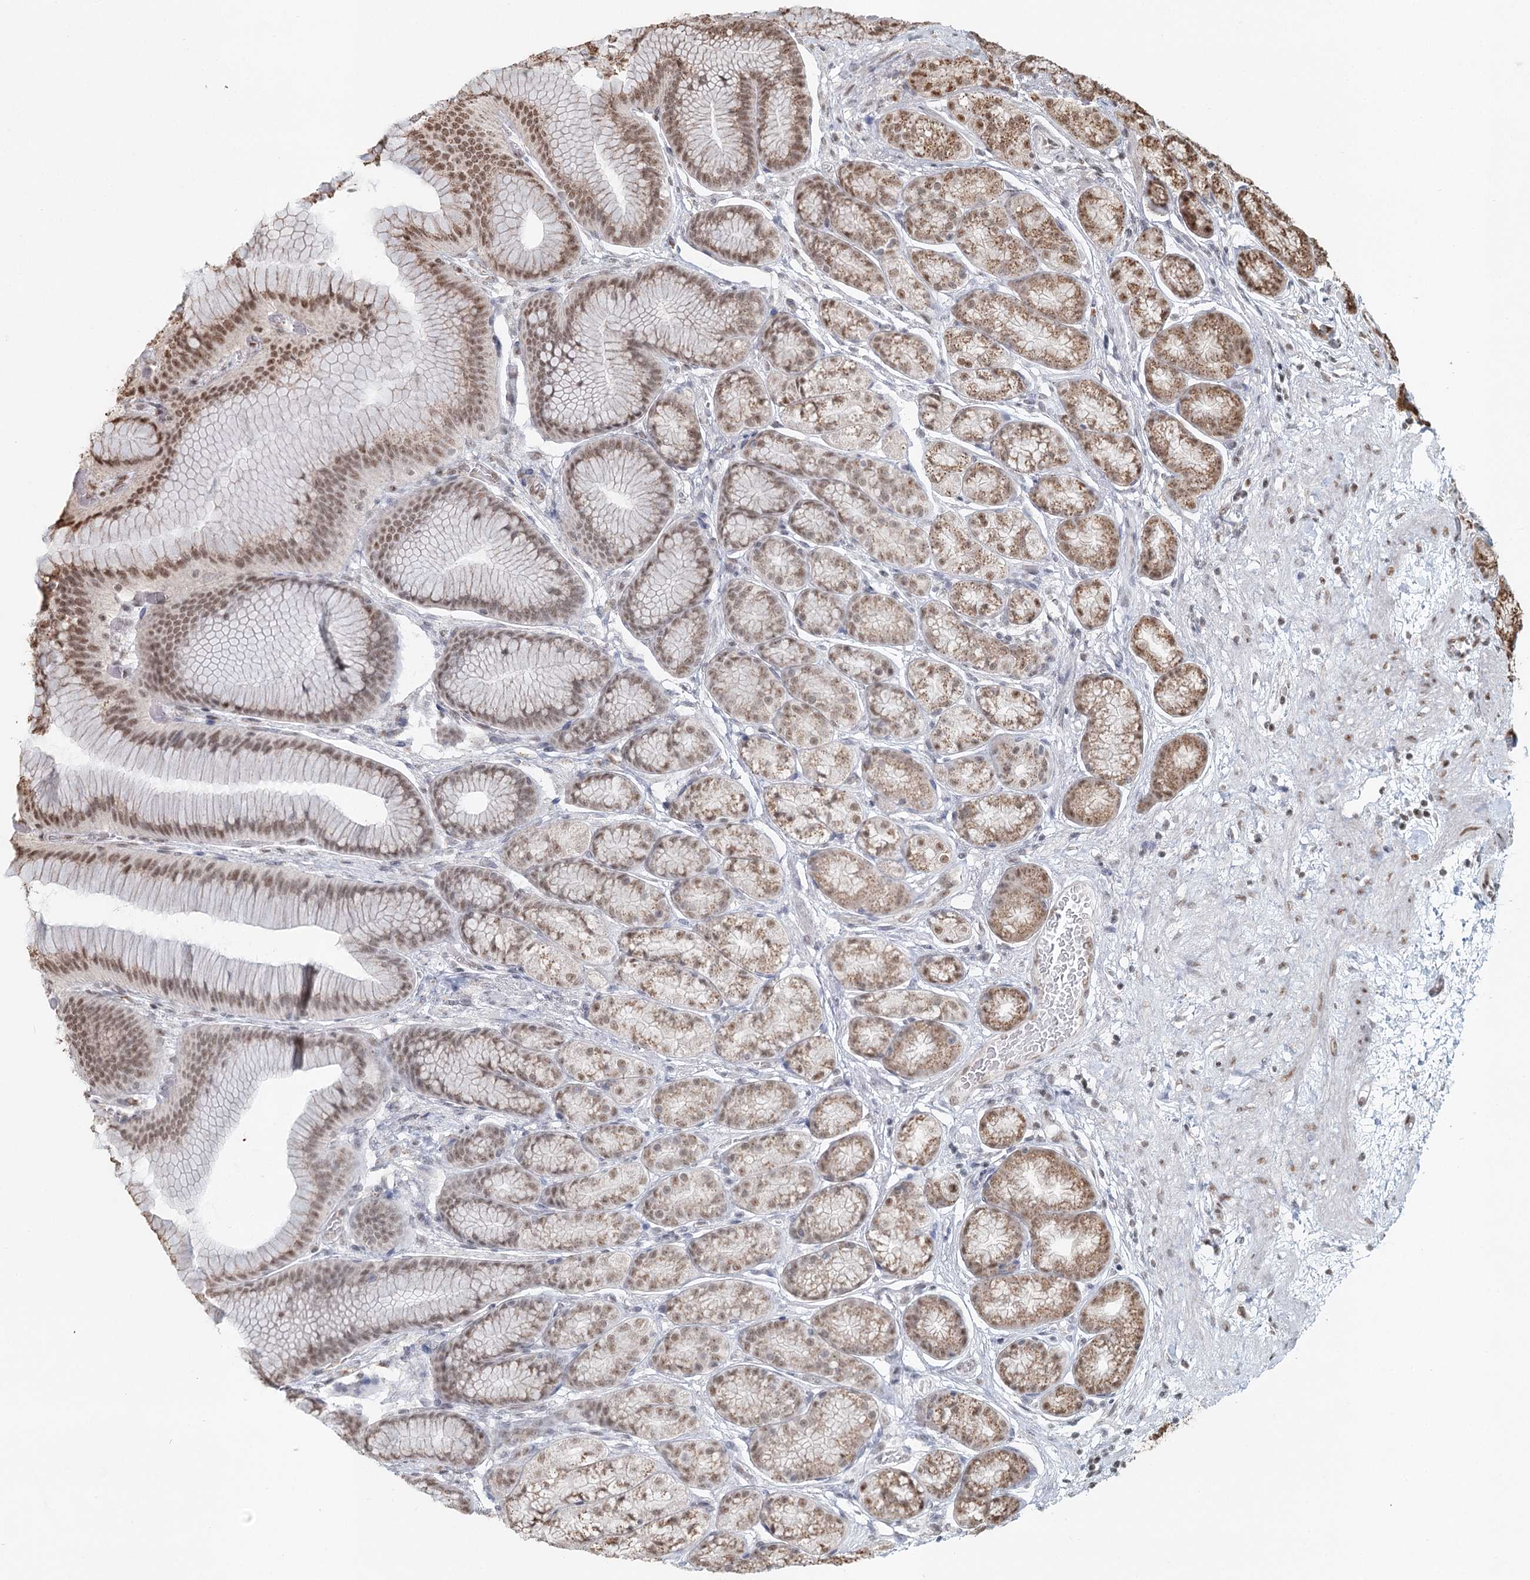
{"staining": {"intensity": "moderate", "quantity": ">75%", "location": "nuclear"}, "tissue": "stomach", "cell_type": "Glandular cells", "image_type": "normal", "snomed": [{"axis": "morphology", "description": "Normal tissue, NOS"}, {"axis": "morphology", "description": "Adenocarcinoma, NOS"}, {"axis": "morphology", "description": "Adenocarcinoma, High grade"}, {"axis": "topography", "description": "Stomach, upper"}, {"axis": "topography", "description": "Stomach"}], "caption": "Glandular cells show moderate nuclear expression in about >75% of cells in unremarkable stomach.", "gene": "GPALPP1", "patient": {"sex": "female", "age": 65}}